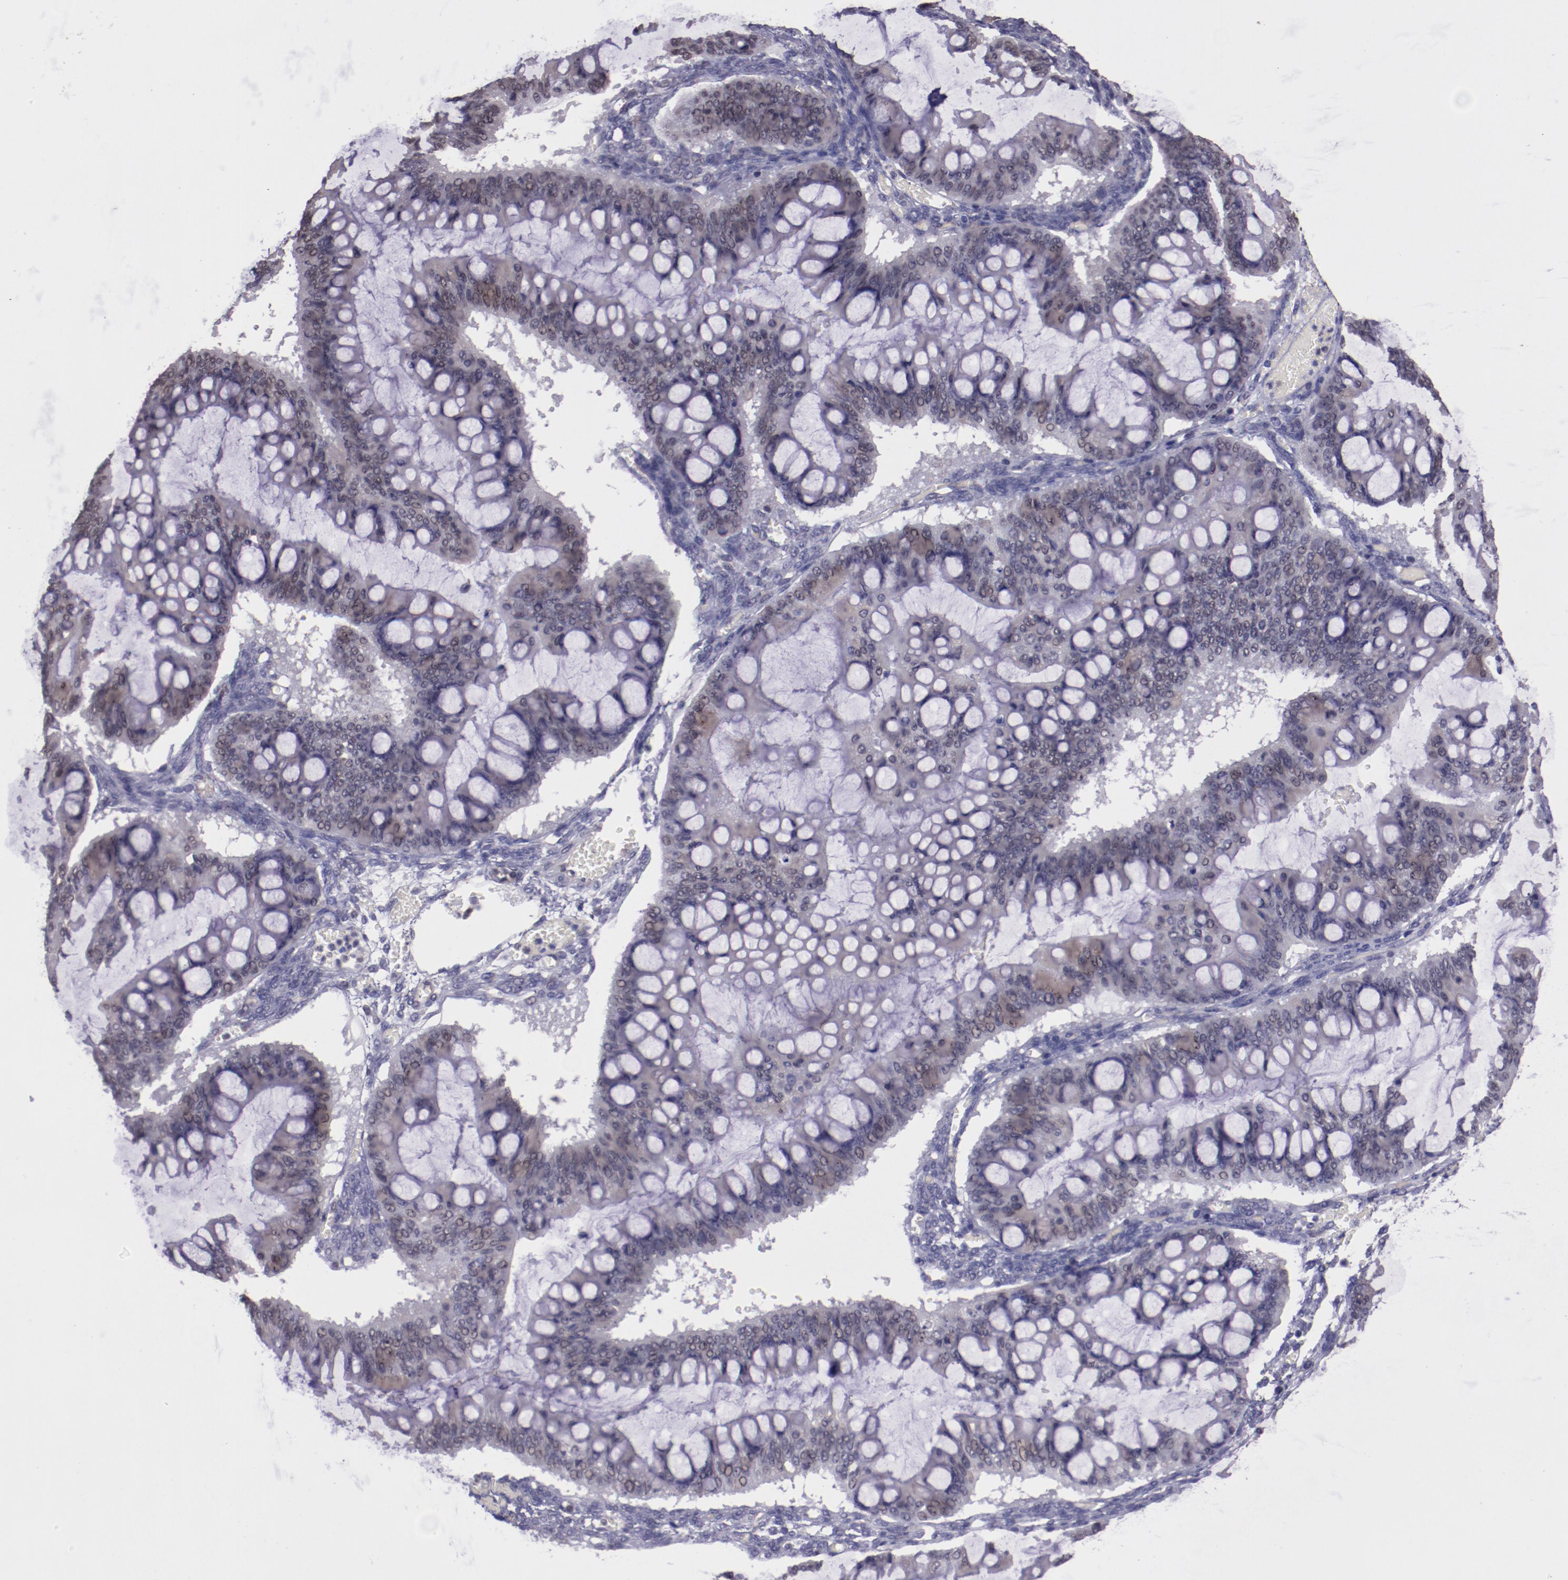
{"staining": {"intensity": "weak", "quantity": "<25%", "location": "nuclear"}, "tissue": "ovarian cancer", "cell_type": "Tumor cells", "image_type": "cancer", "snomed": [{"axis": "morphology", "description": "Cystadenocarcinoma, mucinous, NOS"}, {"axis": "topography", "description": "Ovary"}], "caption": "Immunohistochemistry (IHC) of human ovarian cancer shows no staining in tumor cells.", "gene": "ELF1", "patient": {"sex": "female", "age": 73}}